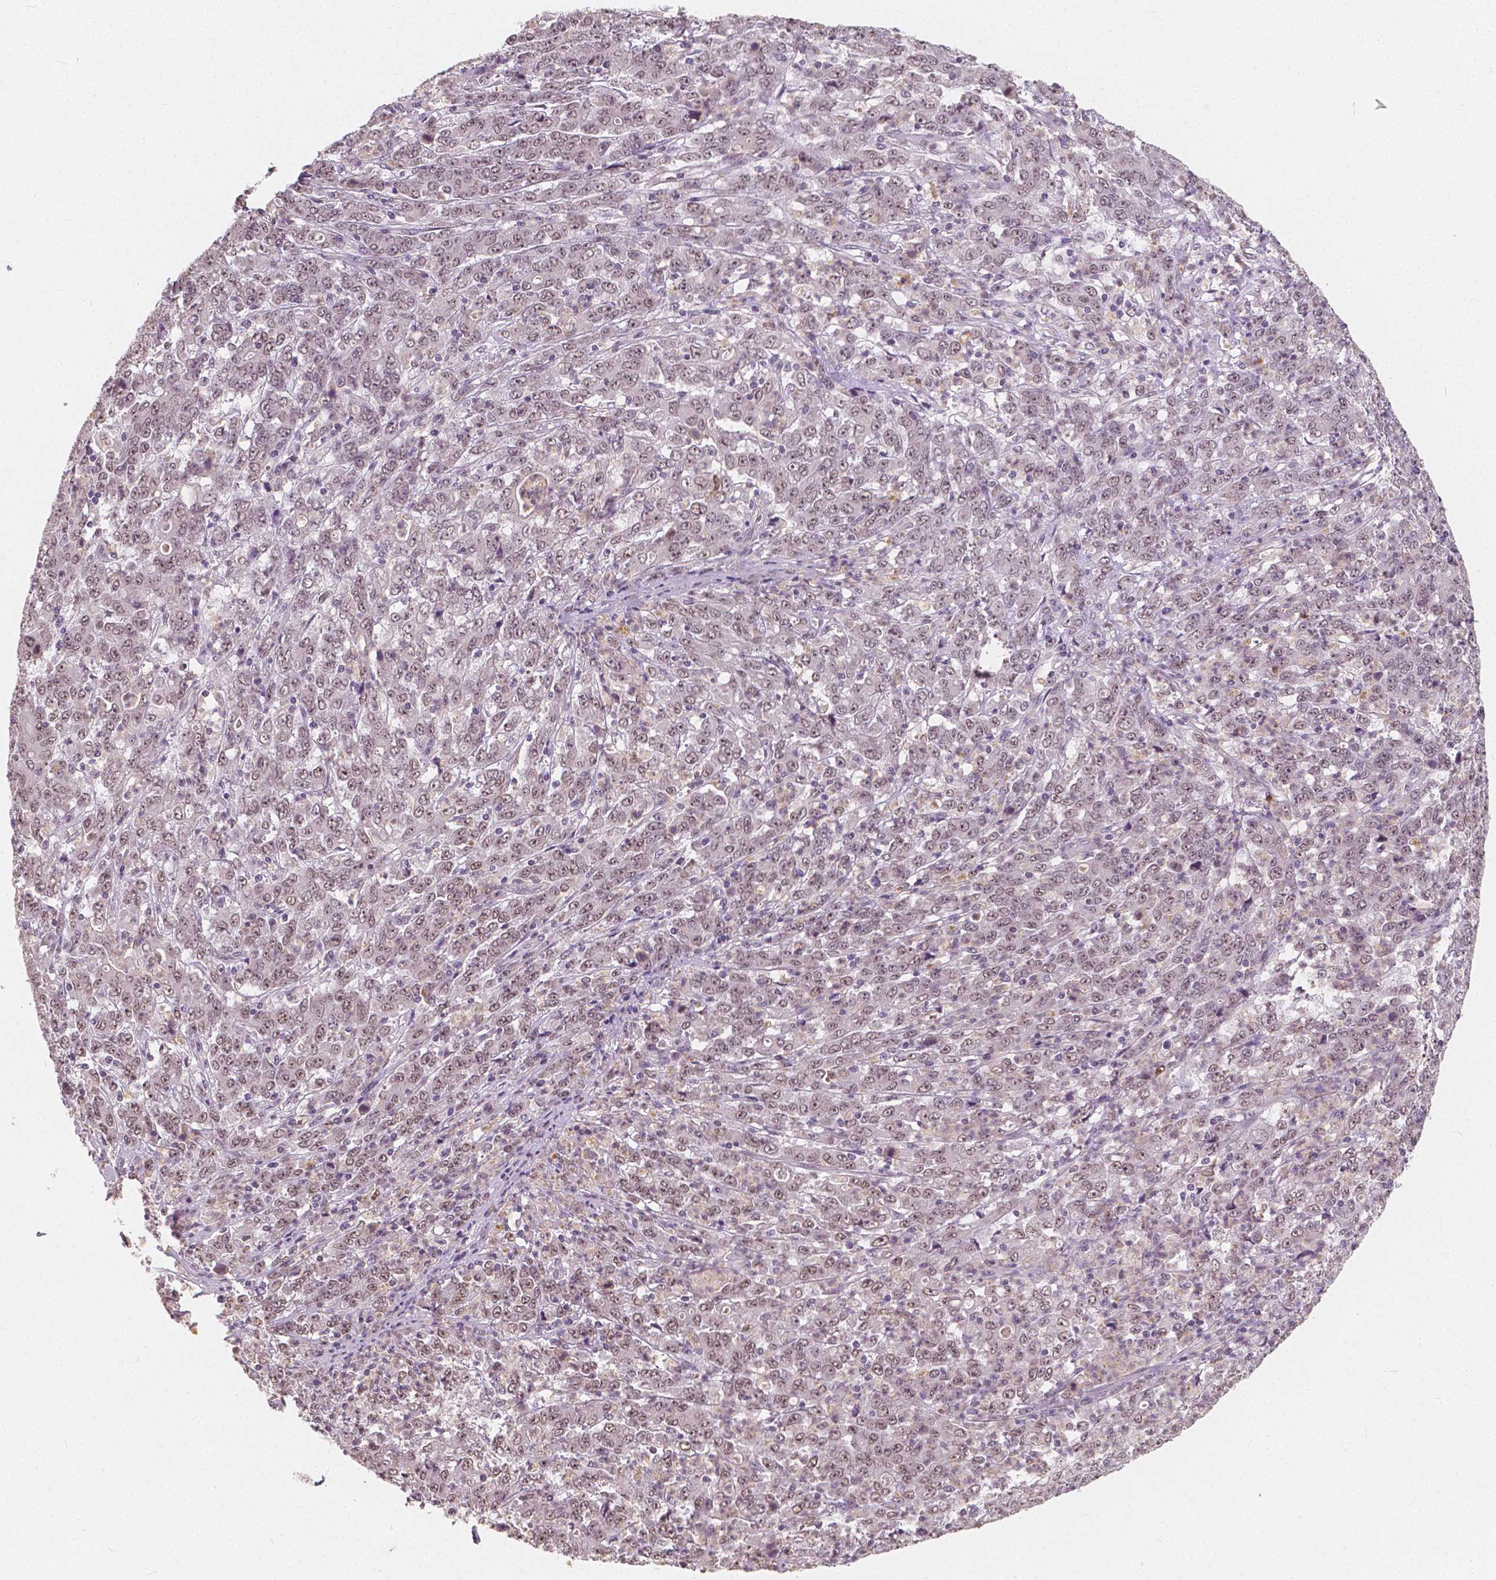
{"staining": {"intensity": "weak", "quantity": "25%-75%", "location": "nuclear"}, "tissue": "stomach cancer", "cell_type": "Tumor cells", "image_type": "cancer", "snomed": [{"axis": "morphology", "description": "Adenocarcinoma, NOS"}, {"axis": "topography", "description": "Stomach, lower"}], "caption": "This is an image of IHC staining of stomach cancer, which shows weak positivity in the nuclear of tumor cells.", "gene": "NOLC1", "patient": {"sex": "female", "age": 71}}